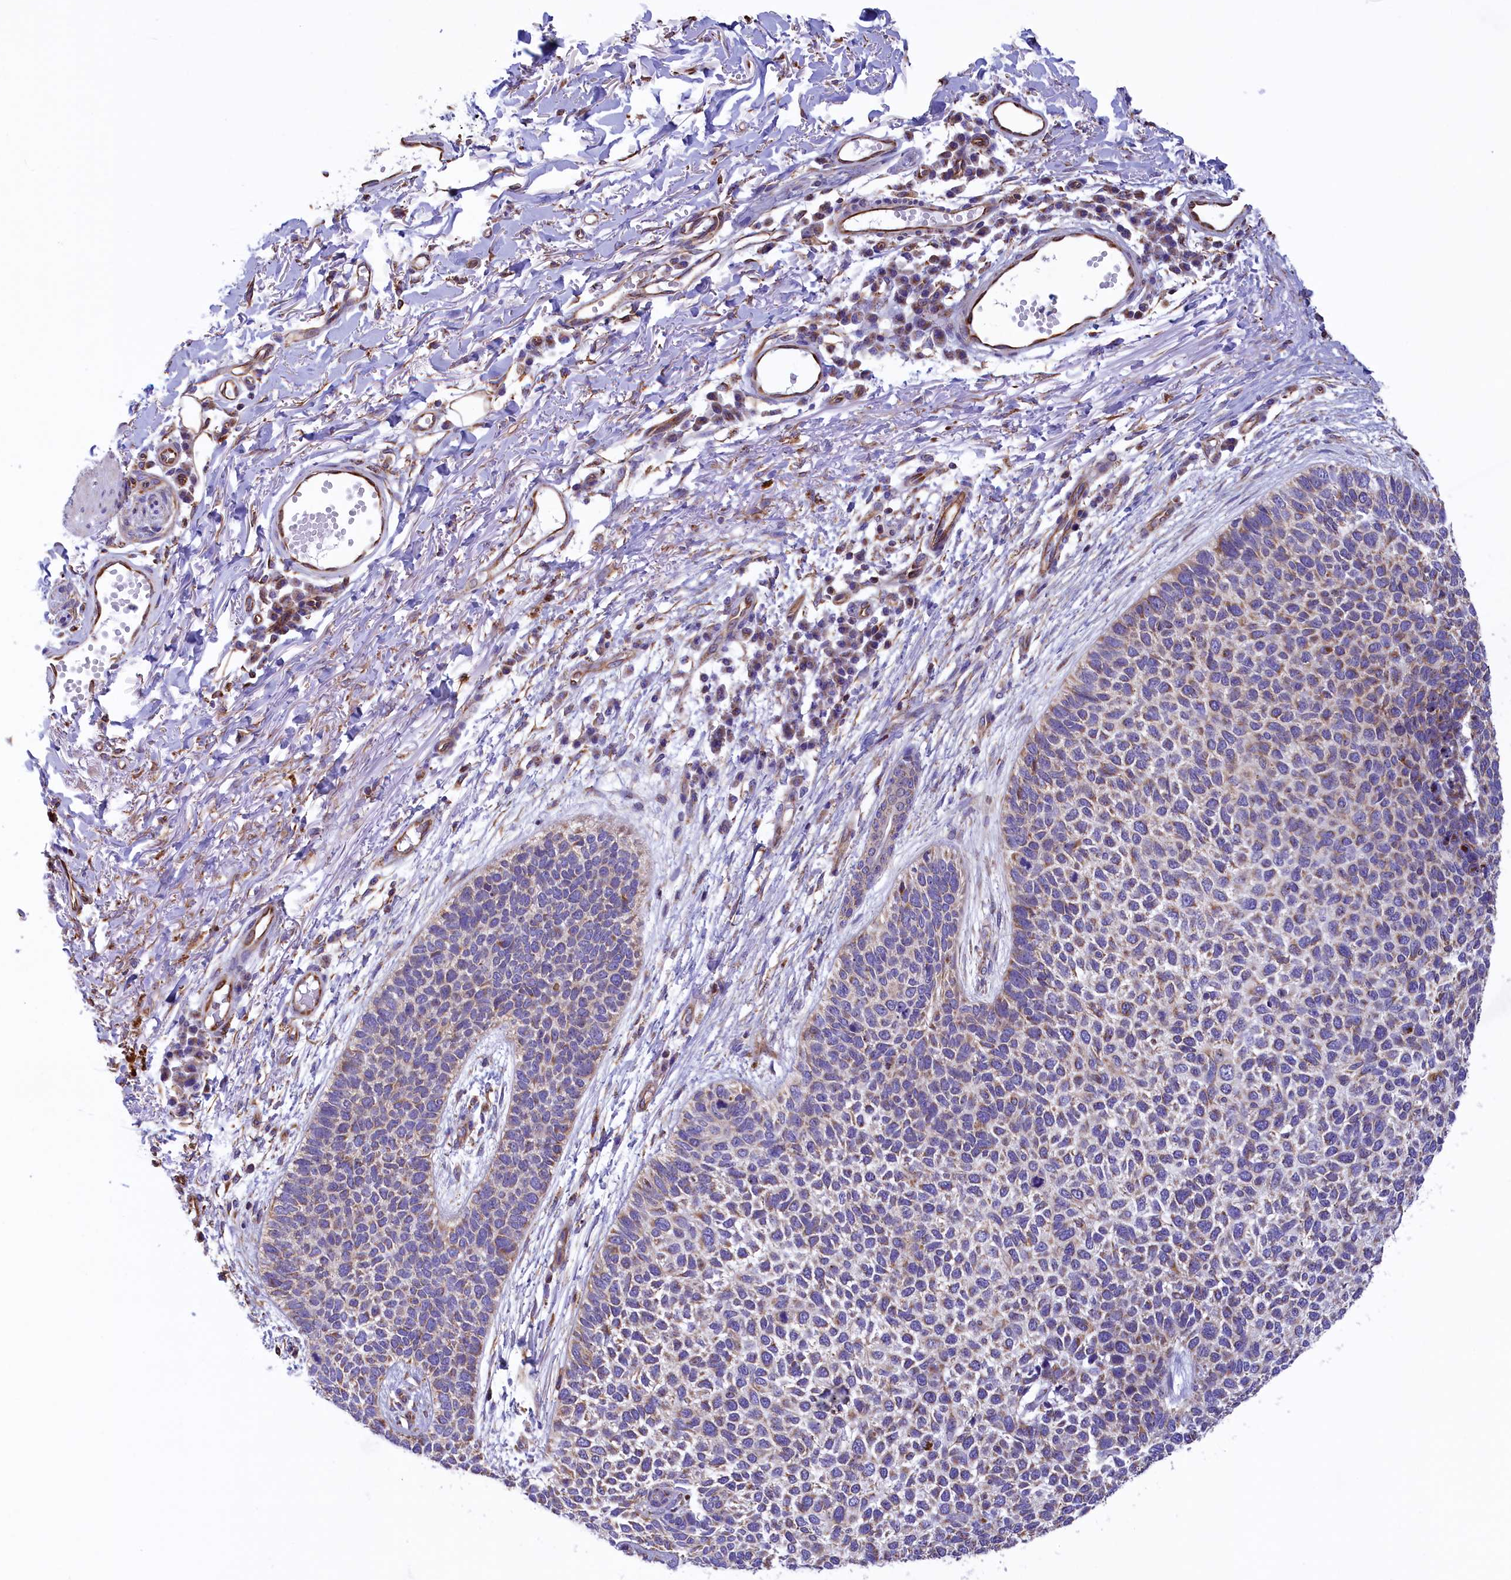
{"staining": {"intensity": "moderate", "quantity": "25%-75%", "location": "cytoplasmic/membranous"}, "tissue": "skin cancer", "cell_type": "Tumor cells", "image_type": "cancer", "snomed": [{"axis": "morphology", "description": "Basal cell carcinoma"}, {"axis": "topography", "description": "Skin"}], "caption": "Immunohistochemical staining of skin basal cell carcinoma demonstrates medium levels of moderate cytoplasmic/membranous protein staining in about 25%-75% of tumor cells. (DAB (3,3'-diaminobenzidine) IHC, brown staining for protein, blue staining for nuclei).", "gene": "GATB", "patient": {"sex": "female", "age": 84}}